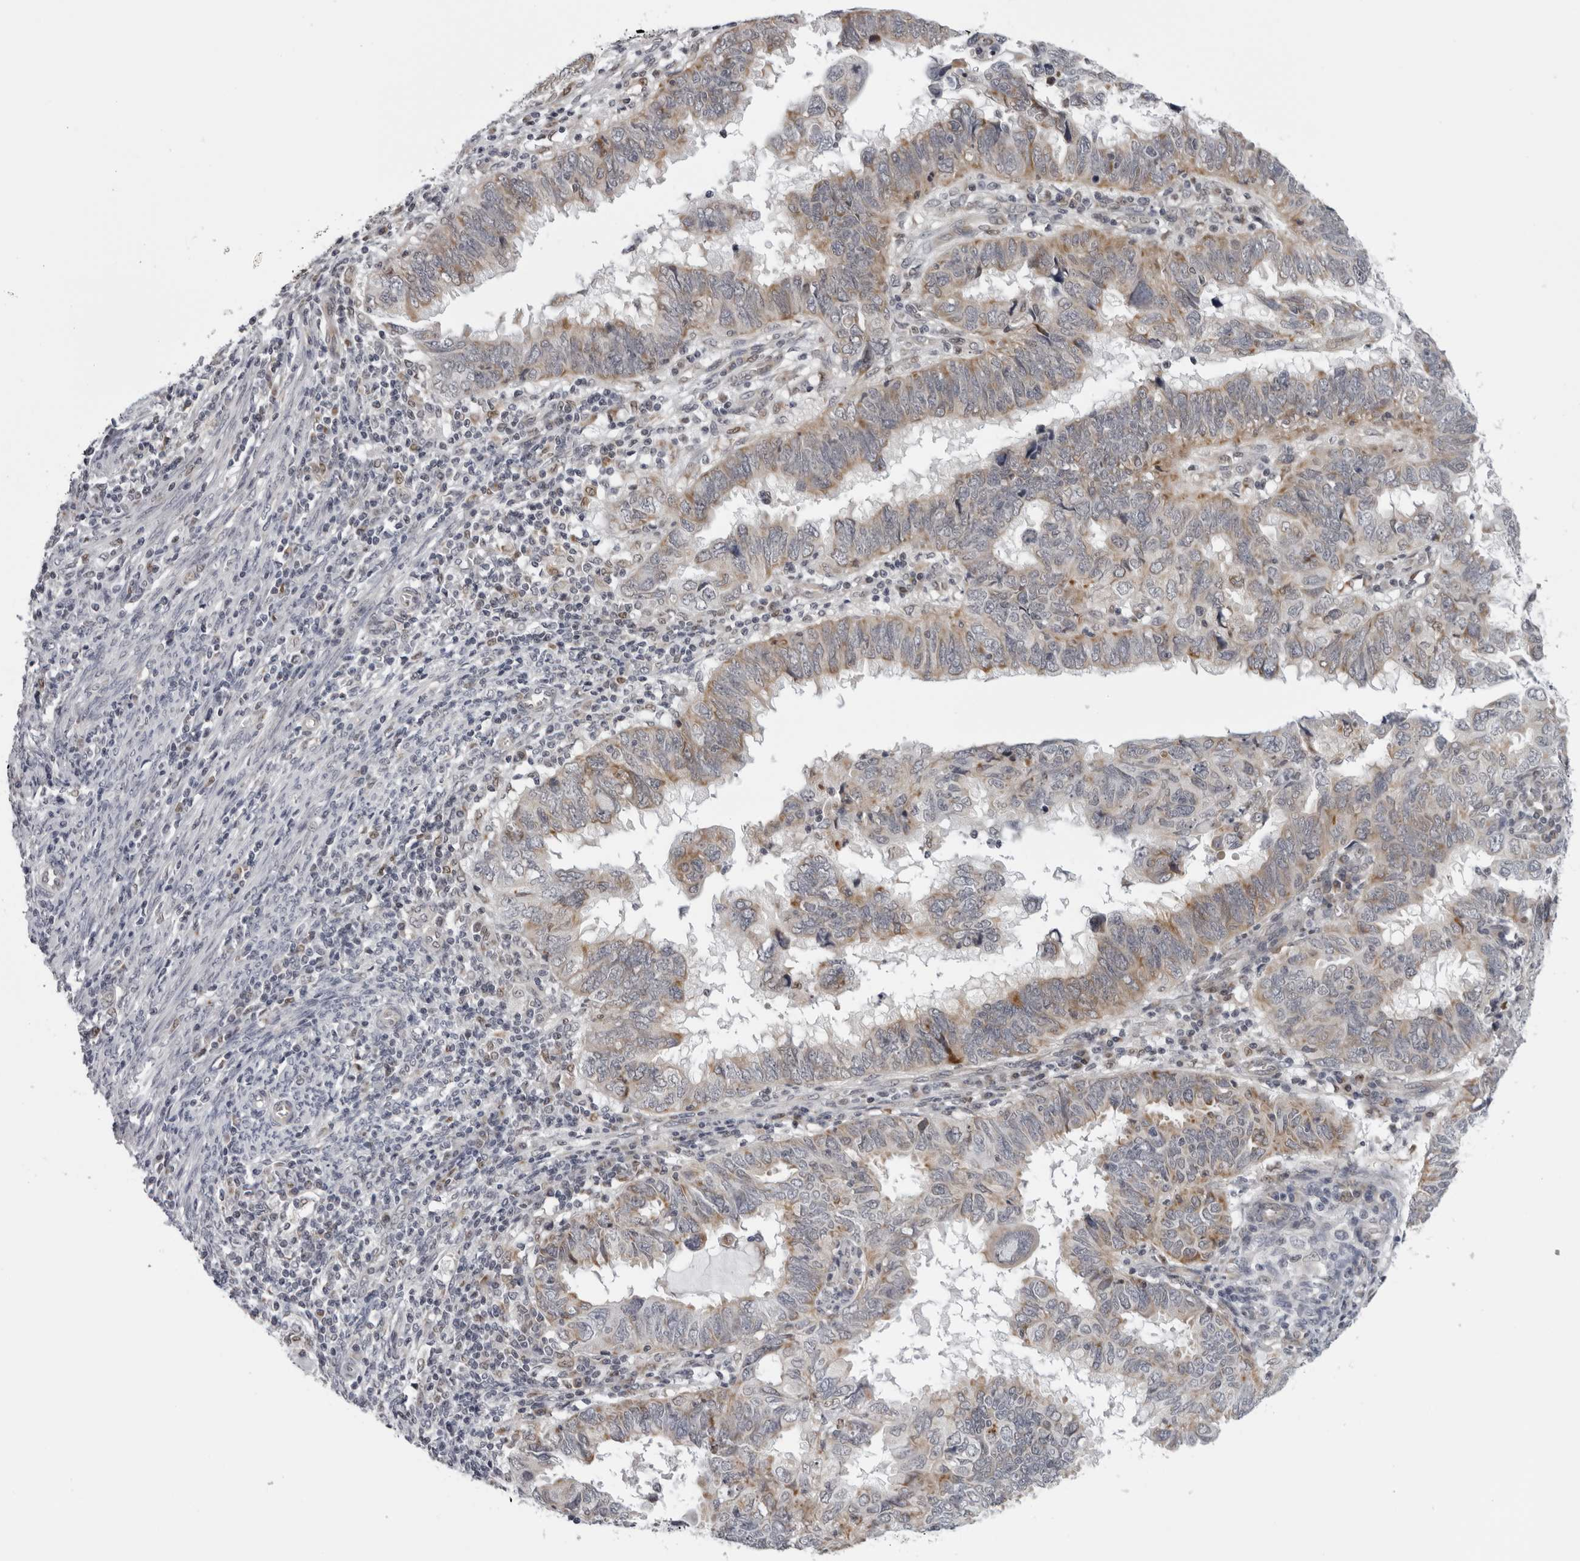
{"staining": {"intensity": "moderate", "quantity": "<25%", "location": "cytoplasmic/membranous"}, "tissue": "endometrial cancer", "cell_type": "Tumor cells", "image_type": "cancer", "snomed": [{"axis": "morphology", "description": "Adenocarcinoma, NOS"}, {"axis": "topography", "description": "Uterus"}], "caption": "Endometrial cancer tissue displays moderate cytoplasmic/membranous staining in approximately <25% of tumor cells", "gene": "CPT2", "patient": {"sex": "female", "age": 77}}